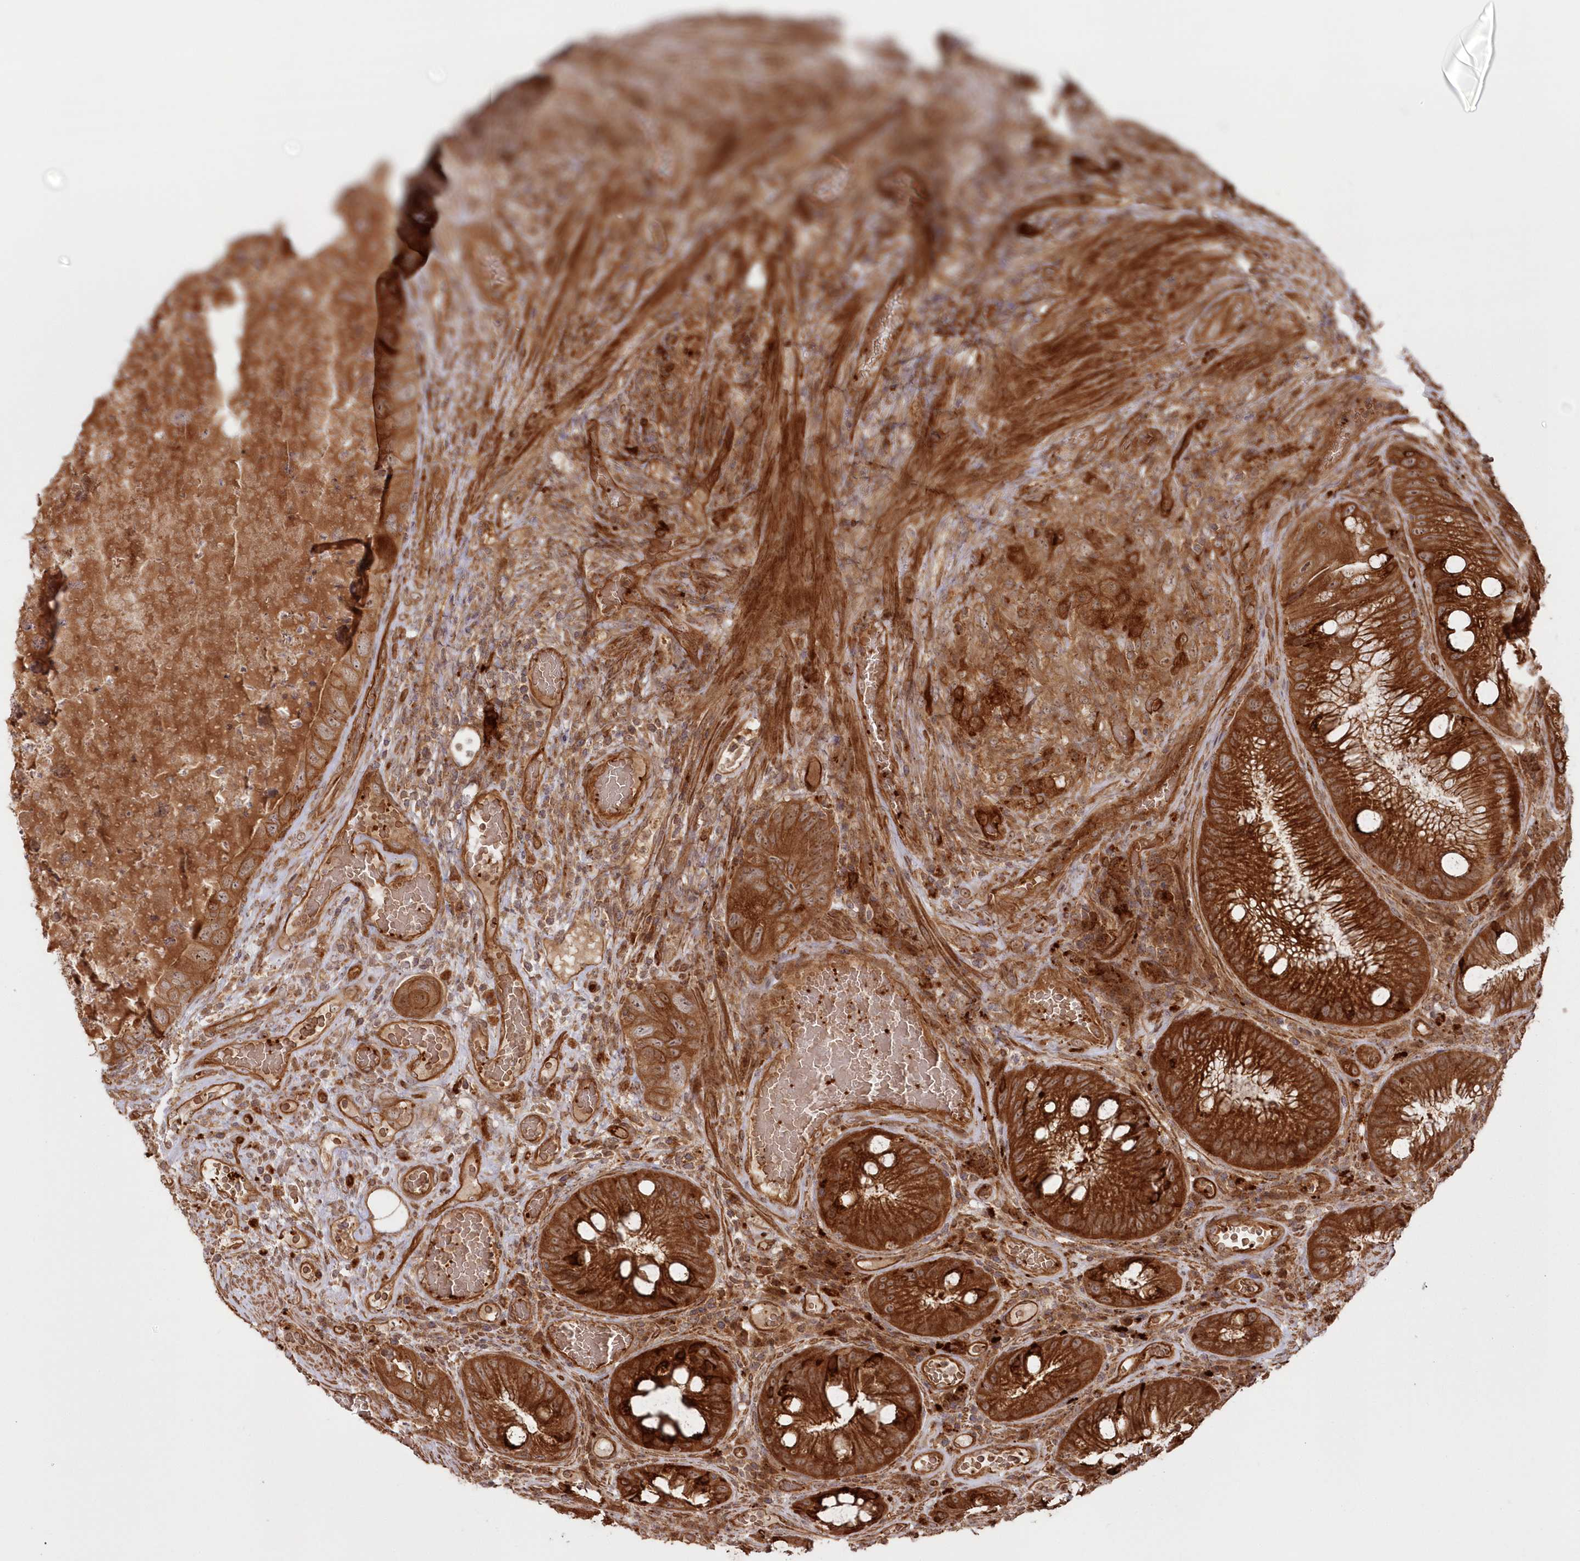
{"staining": {"intensity": "strong", "quantity": ">75%", "location": "cytoplasmic/membranous"}, "tissue": "colorectal cancer", "cell_type": "Tumor cells", "image_type": "cancer", "snomed": [{"axis": "morphology", "description": "Adenocarcinoma, NOS"}, {"axis": "topography", "description": "Rectum"}], "caption": "DAB immunohistochemical staining of human colorectal cancer (adenocarcinoma) exhibits strong cytoplasmic/membranous protein staining in about >75% of tumor cells.", "gene": "RGCC", "patient": {"sex": "male", "age": 63}}